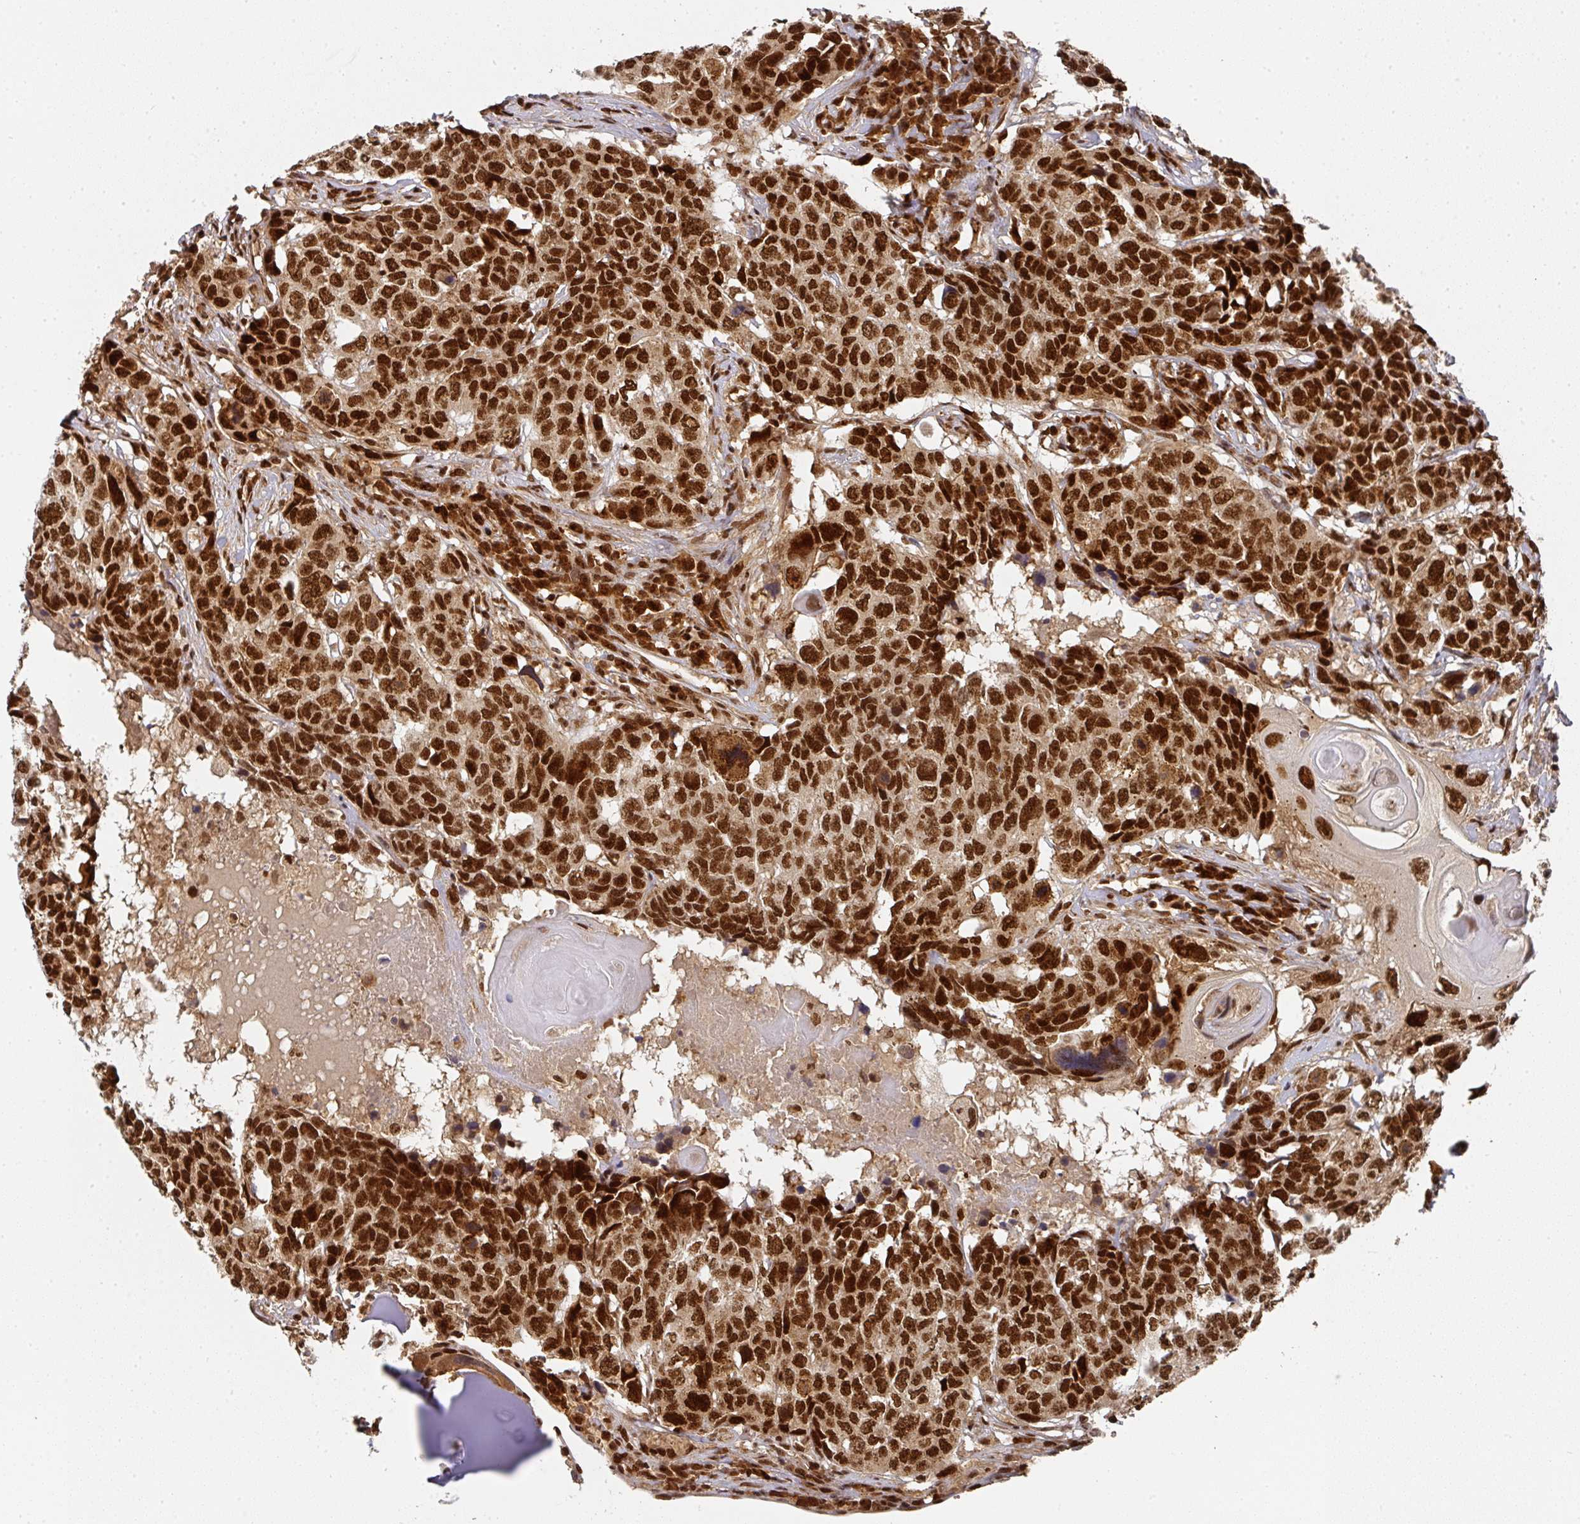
{"staining": {"intensity": "strong", "quantity": ">75%", "location": "nuclear"}, "tissue": "head and neck cancer", "cell_type": "Tumor cells", "image_type": "cancer", "snomed": [{"axis": "morphology", "description": "Squamous cell carcinoma, NOS"}, {"axis": "topography", "description": "Head-Neck"}], "caption": "The photomicrograph shows a brown stain indicating the presence of a protein in the nuclear of tumor cells in squamous cell carcinoma (head and neck). The staining is performed using DAB (3,3'-diaminobenzidine) brown chromogen to label protein expression. The nuclei are counter-stained blue using hematoxylin.", "gene": "DIDO1", "patient": {"sex": "male", "age": 66}}